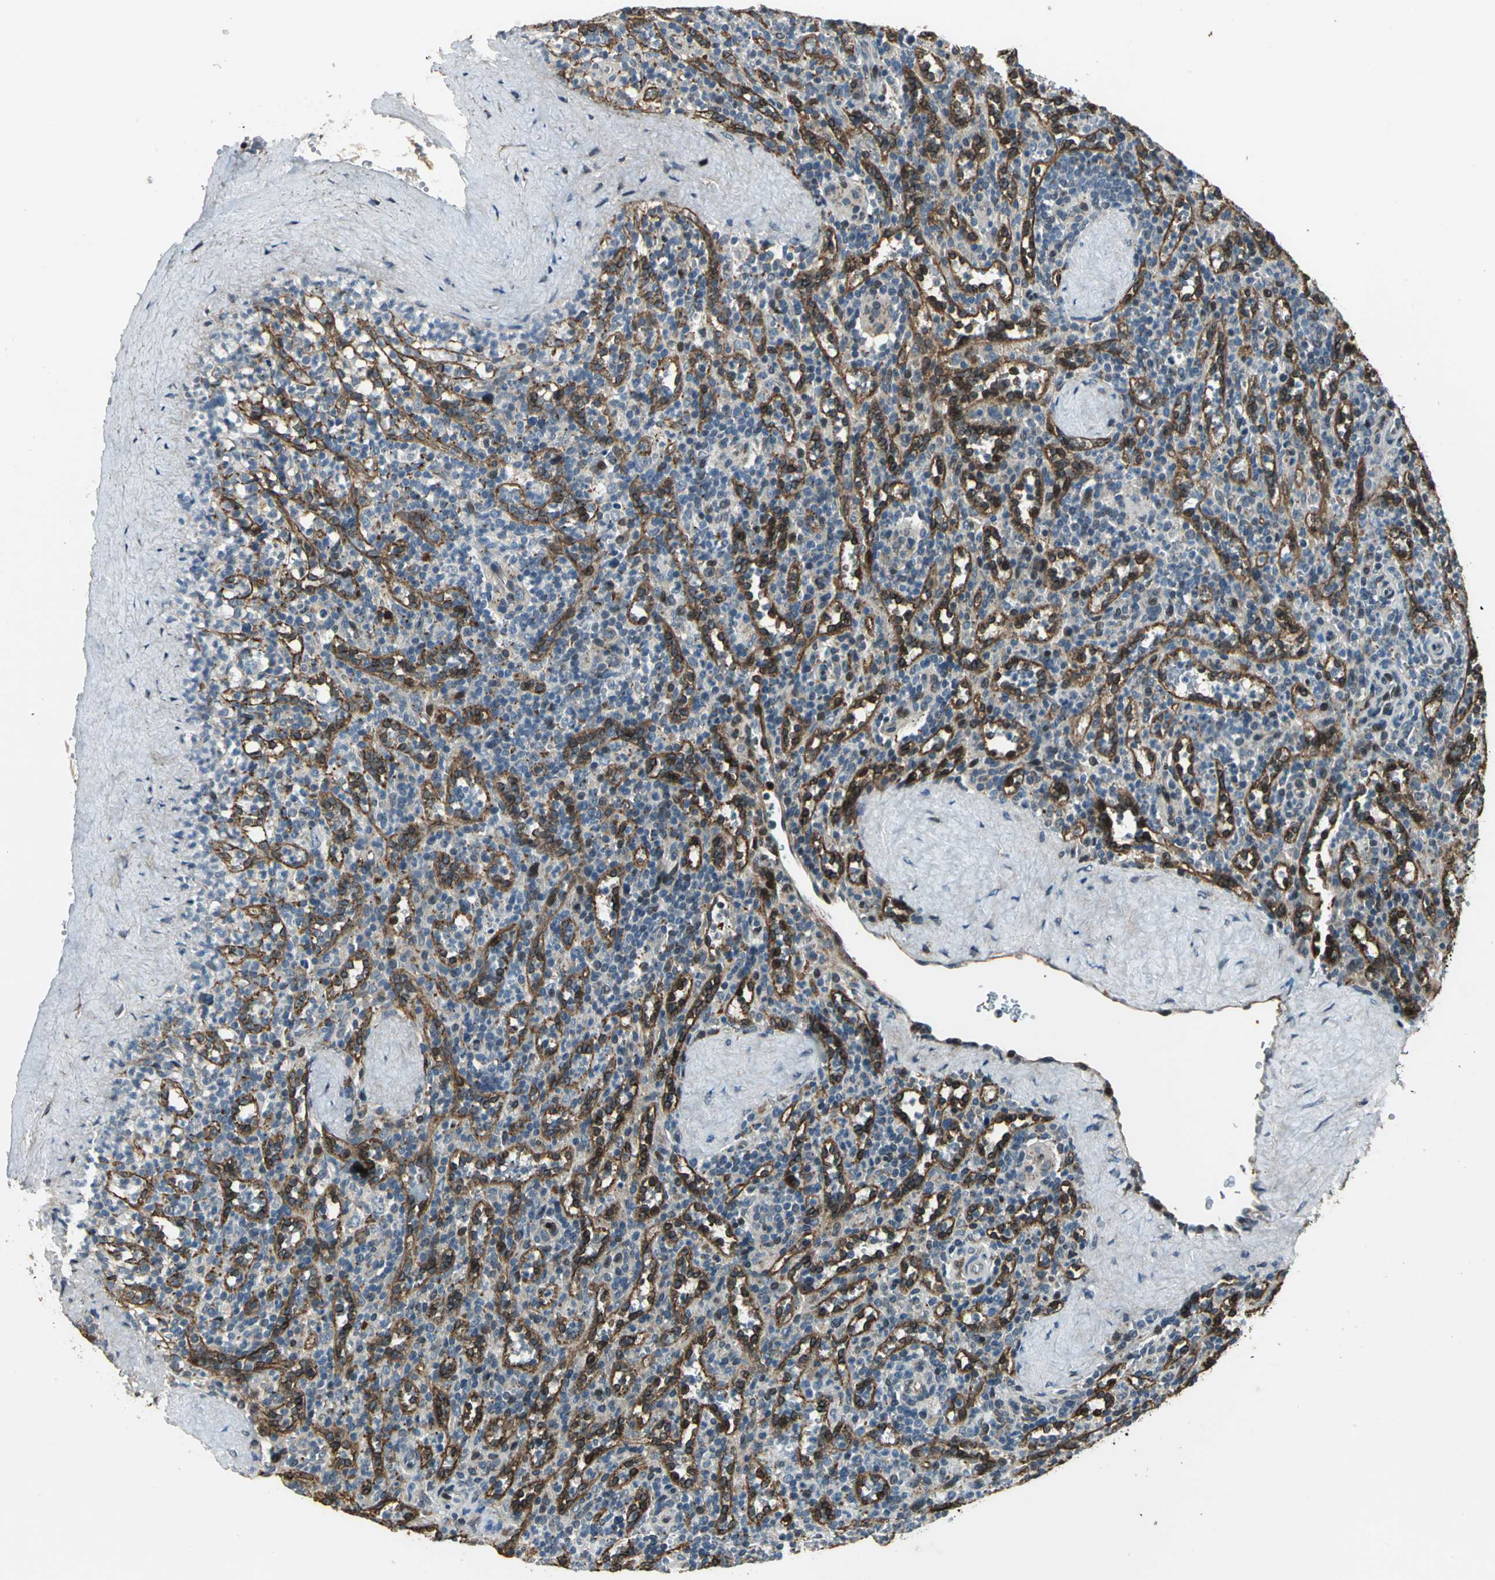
{"staining": {"intensity": "moderate", "quantity": "25%-75%", "location": "cytoplasmic/membranous,nuclear"}, "tissue": "spleen", "cell_type": "Cells in red pulp", "image_type": "normal", "snomed": [{"axis": "morphology", "description": "Normal tissue, NOS"}, {"axis": "topography", "description": "Spleen"}], "caption": "Protein analysis of normal spleen exhibits moderate cytoplasmic/membranous,nuclear expression in approximately 25%-75% of cells in red pulp.", "gene": "BRIP1", "patient": {"sex": "male", "age": 36}}